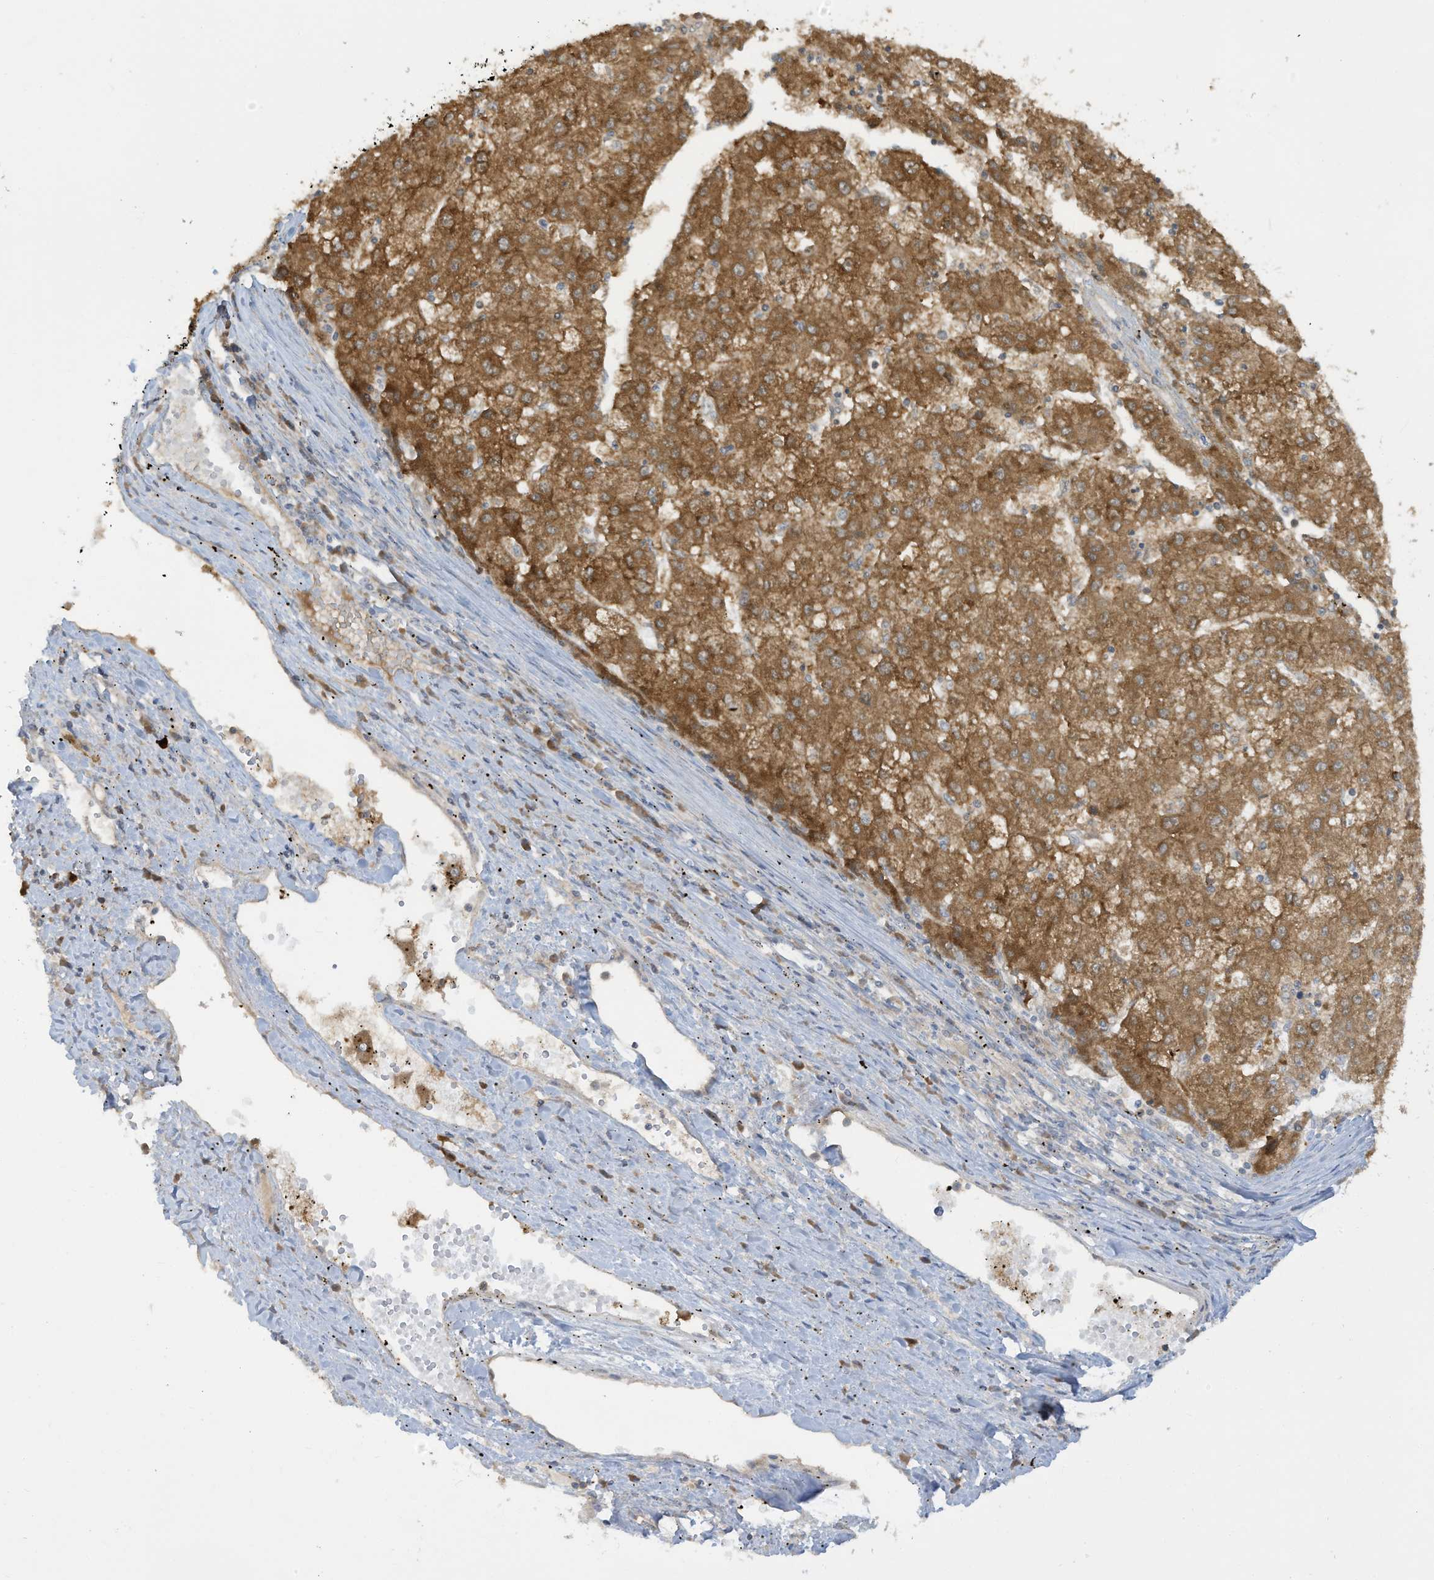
{"staining": {"intensity": "moderate", "quantity": ">75%", "location": "cytoplasmic/membranous"}, "tissue": "liver cancer", "cell_type": "Tumor cells", "image_type": "cancer", "snomed": [{"axis": "morphology", "description": "Carcinoma, Hepatocellular, NOS"}, {"axis": "topography", "description": "Liver"}], "caption": "Protein expression analysis of hepatocellular carcinoma (liver) demonstrates moderate cytoplasmic/membranous expression in approximately >75% of tumor cells.", "gene": "LRRN2", "patient": {"sex": "male", "age": 72}}